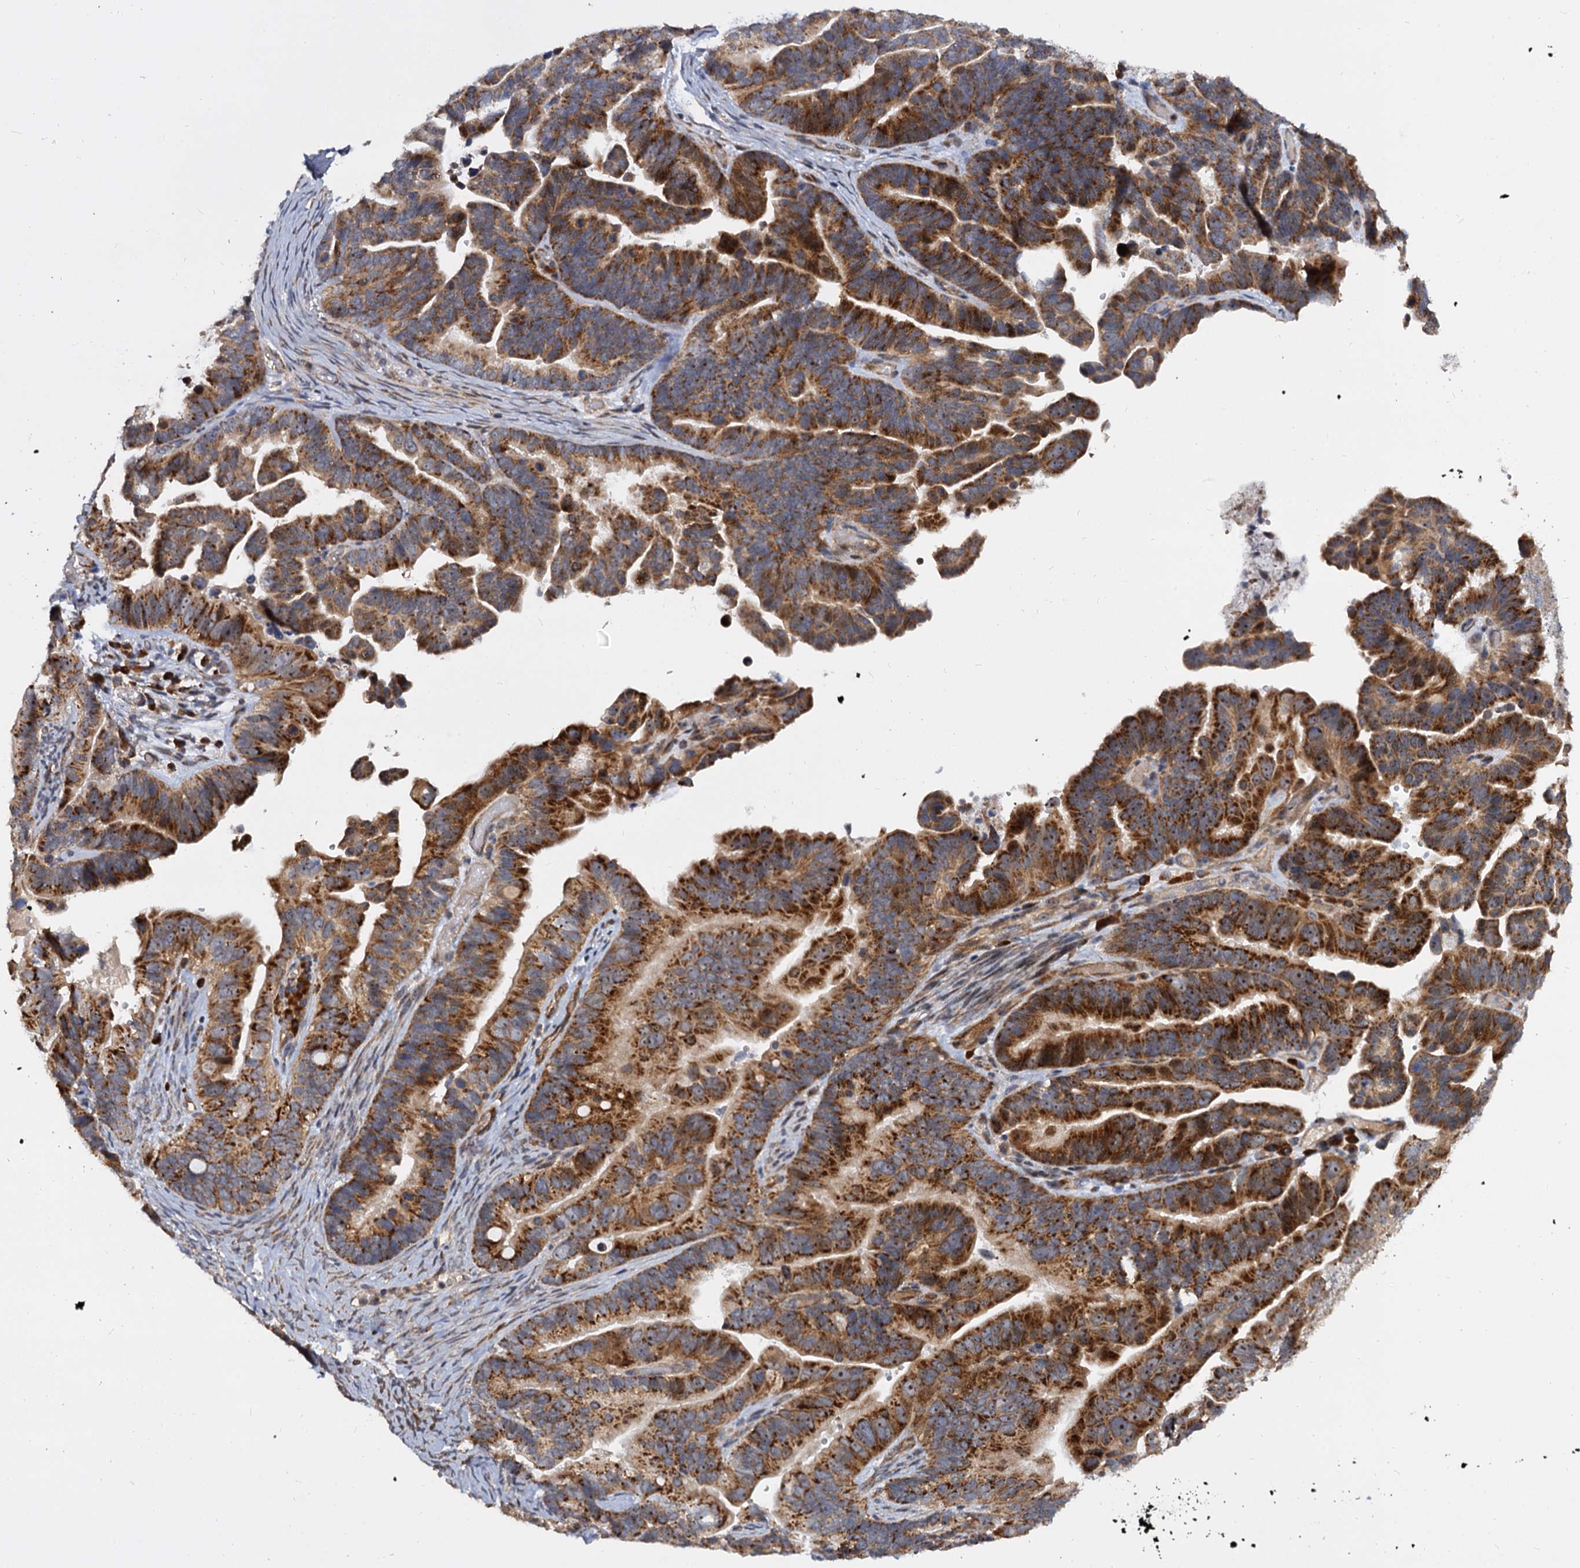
{"staining": {"intensity": "strong", "quantity": ">75%", "location": "cytoplasmic/membranous"}, "tissue": "ovarian cancer", "cell_type": "Tumor cells", "image_type": "cancer", "snomed": [{"axis": "morphology", "description": "Cystadenocarcinoma, serous, NOS"}, {"axis": "topography", "description": "Ovary"}], "caption": "About >75% of tumor cells in human ovarian serous cystadenocarcinoma show strong cytoplasmic/membranous protein positivity as visualized by brown immunohistochemical staining.", "gene": "WWC3", "patient": {"sex": "female", "age": 56}}